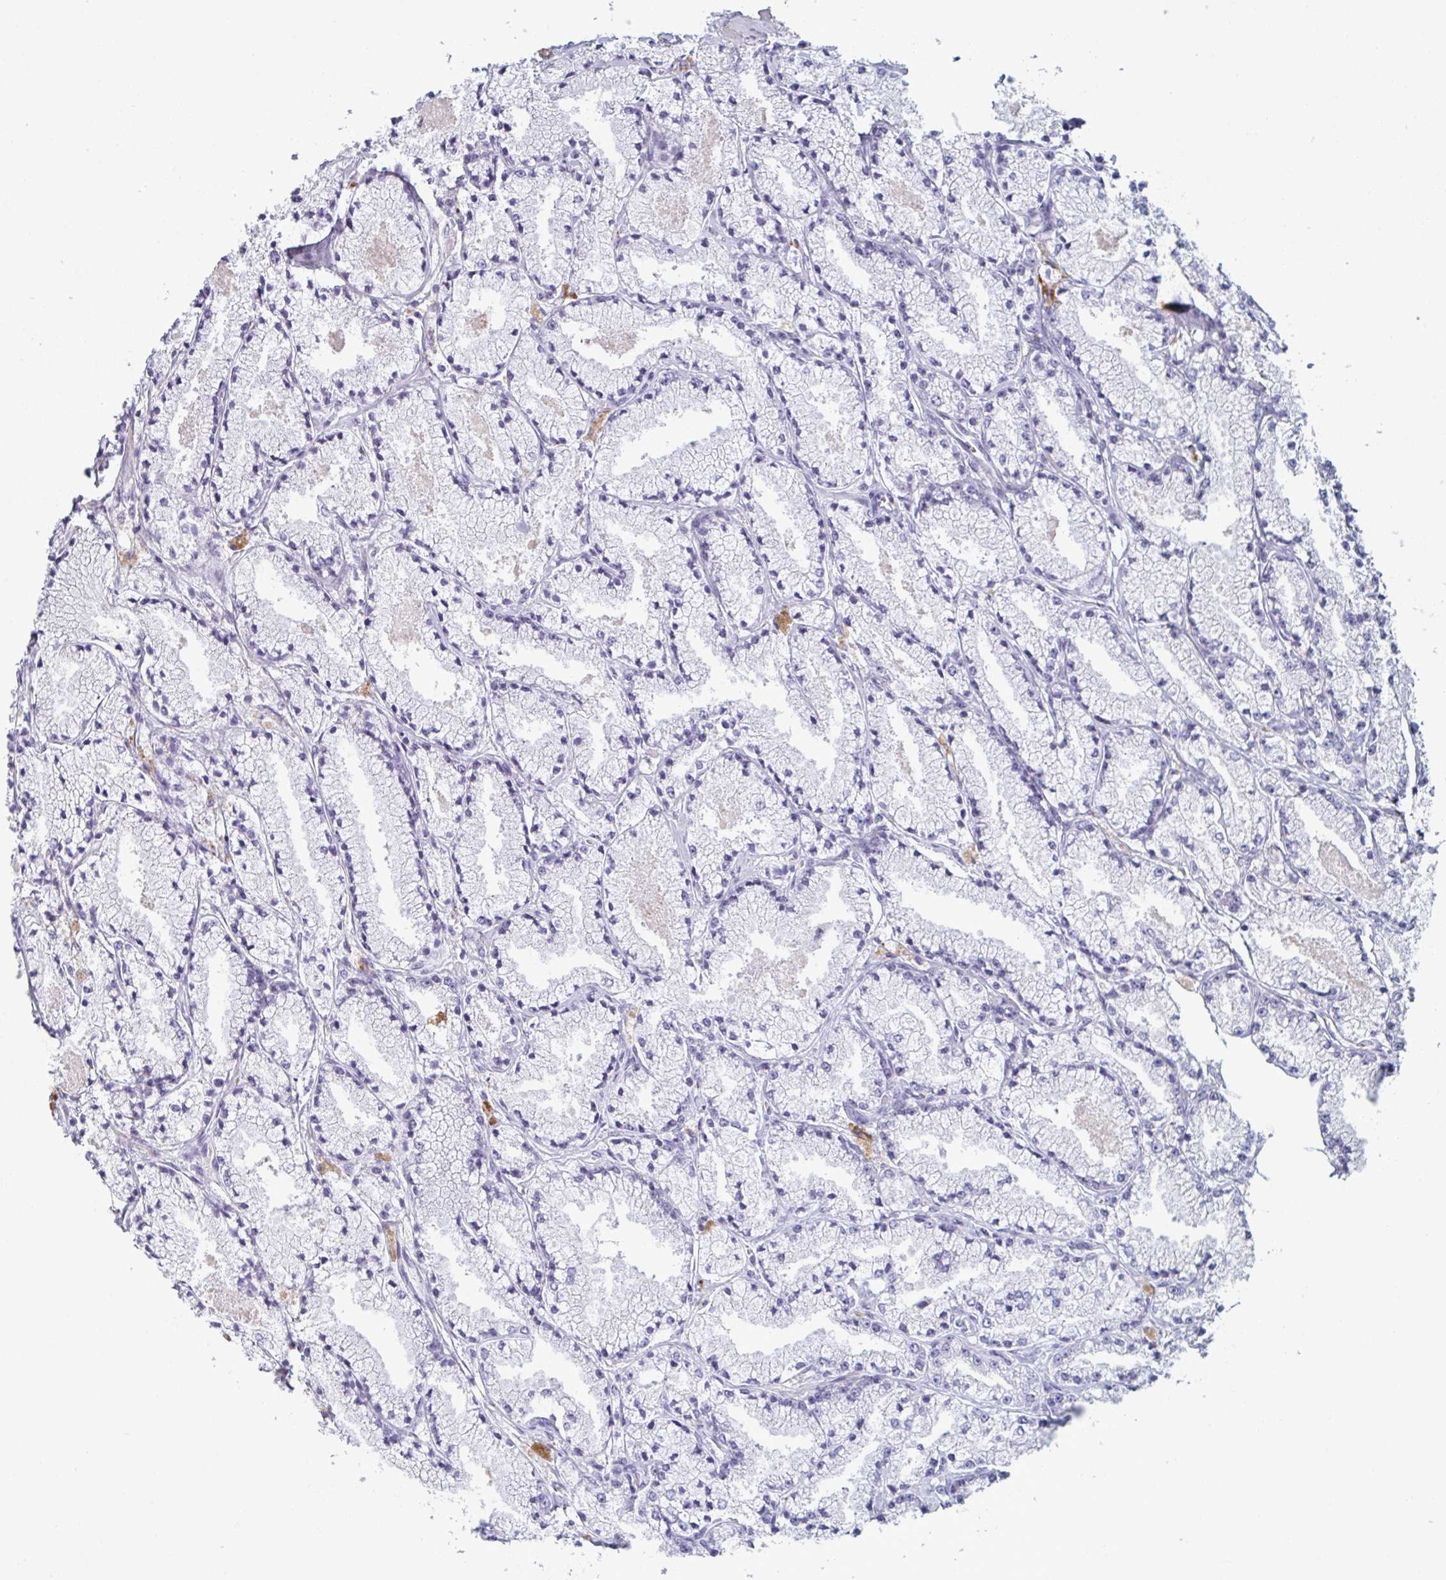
{"staining": {"intensity": "negative", "quantity": "none", "location": "none"}, "tissue": "prostate cancer", "cell_type": "Tumor cells", "image_type": "cancer", "snomed": [{"axis": "morphology", "description": "Adenocarcinoma, High grade"}, {"axis": "topography", "description": "Prostate"}], "caption": "Photomicrograph shows no protein expression in tumor cells of prostate cancer tissue.", "gene": "A1CF", "patient": {"sex": "male", "age": 63}}